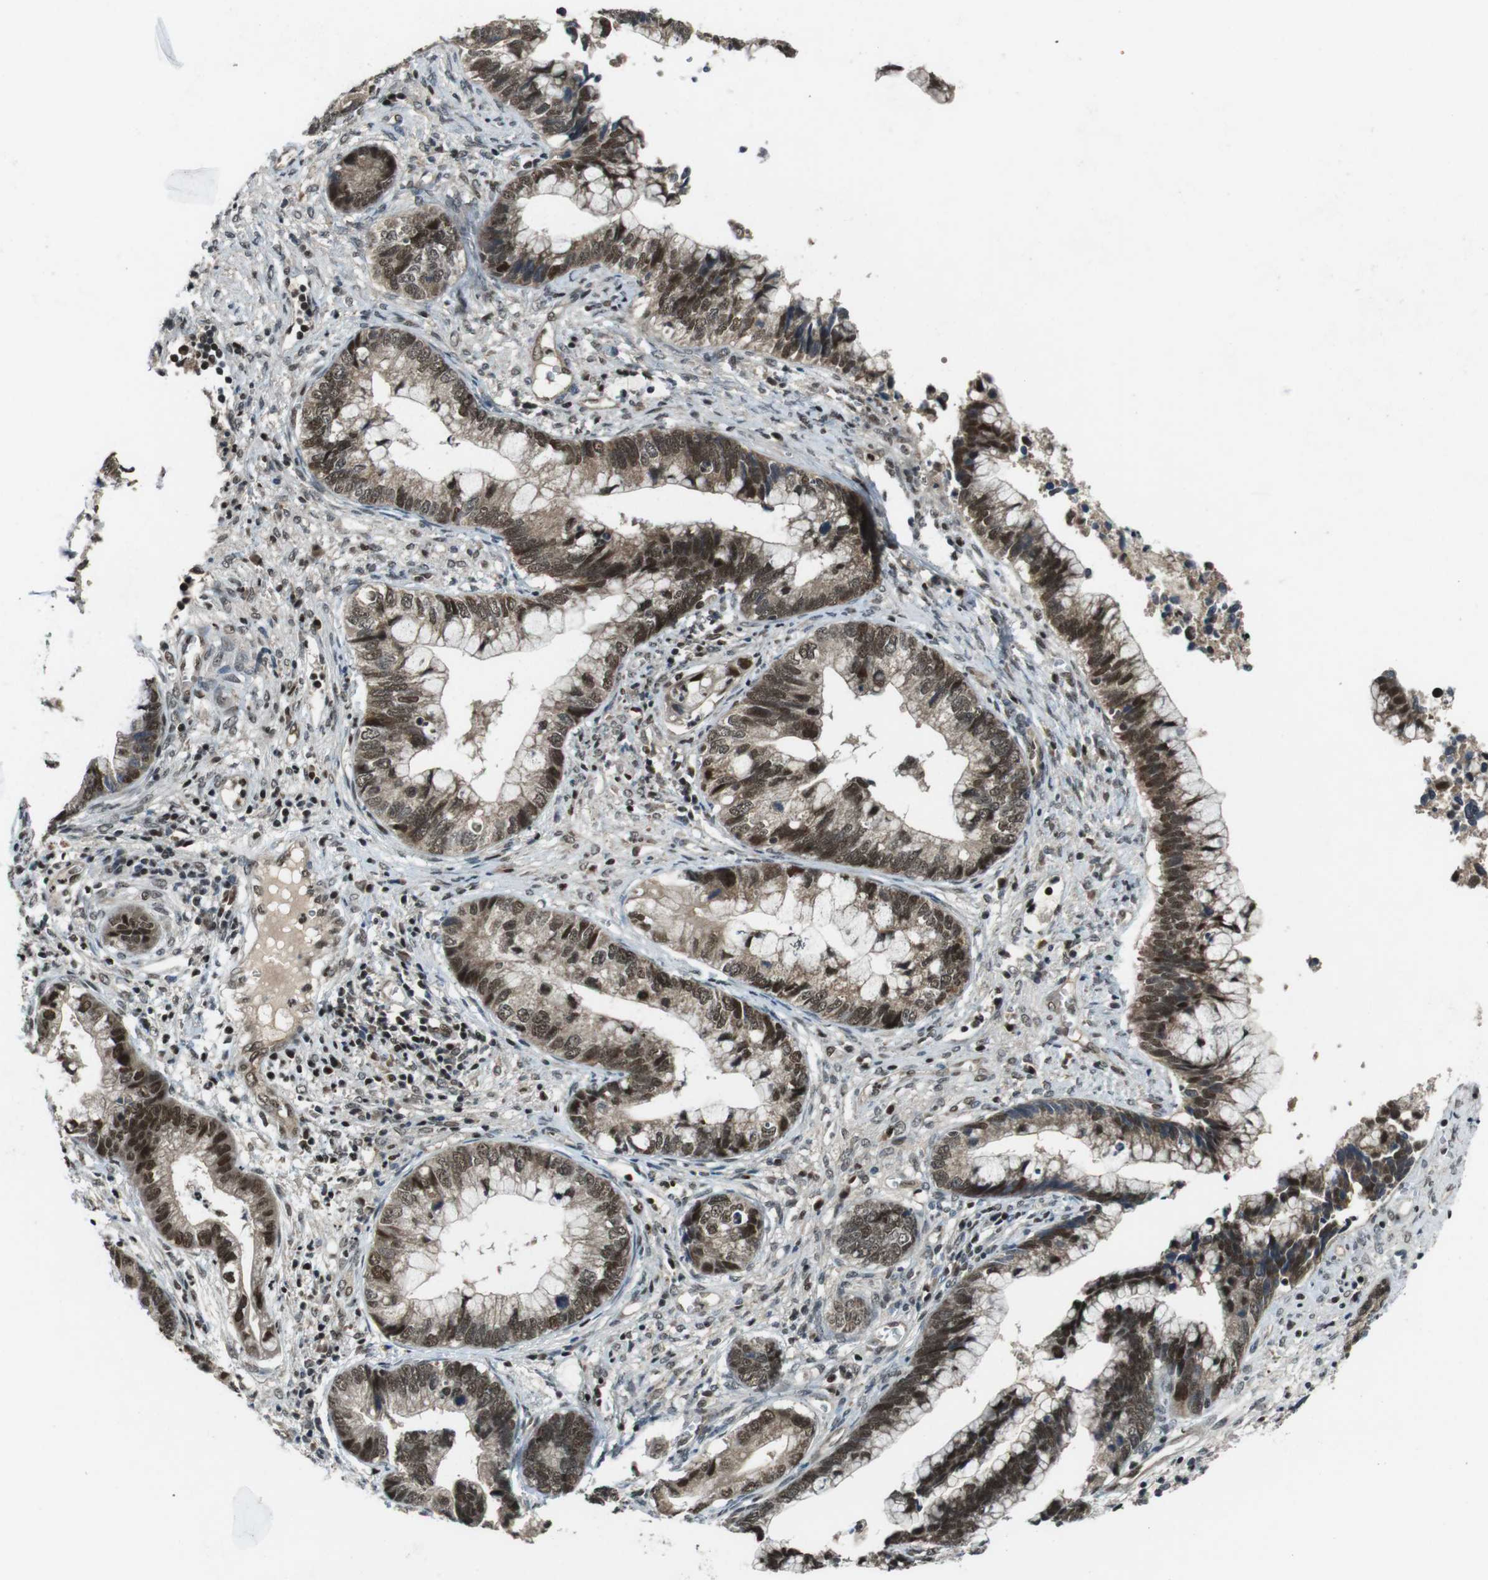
{"staining": {"intensity": "moderate", "quantity": ">75%", "location": "cytoplasmic/membranous,nuclear"}, "tissue": "cervical cancer", "cell_type": "Tumor cells", "image_type": "cancer", "snomed": [{"axis": "morphology", "description": "Adenocarcinoma, NOS"}, {"axis": "topography", "description": "Cervix"}], "caption": "Tumor cells demonstrate moderate cytoplasmic/membranous and nuclear staining in approximately >75% of cells in cervical cancer (adenocarcinoma).", "gene": "MAPKAPK5", "patient": {"sex": "female", "age": 44}}